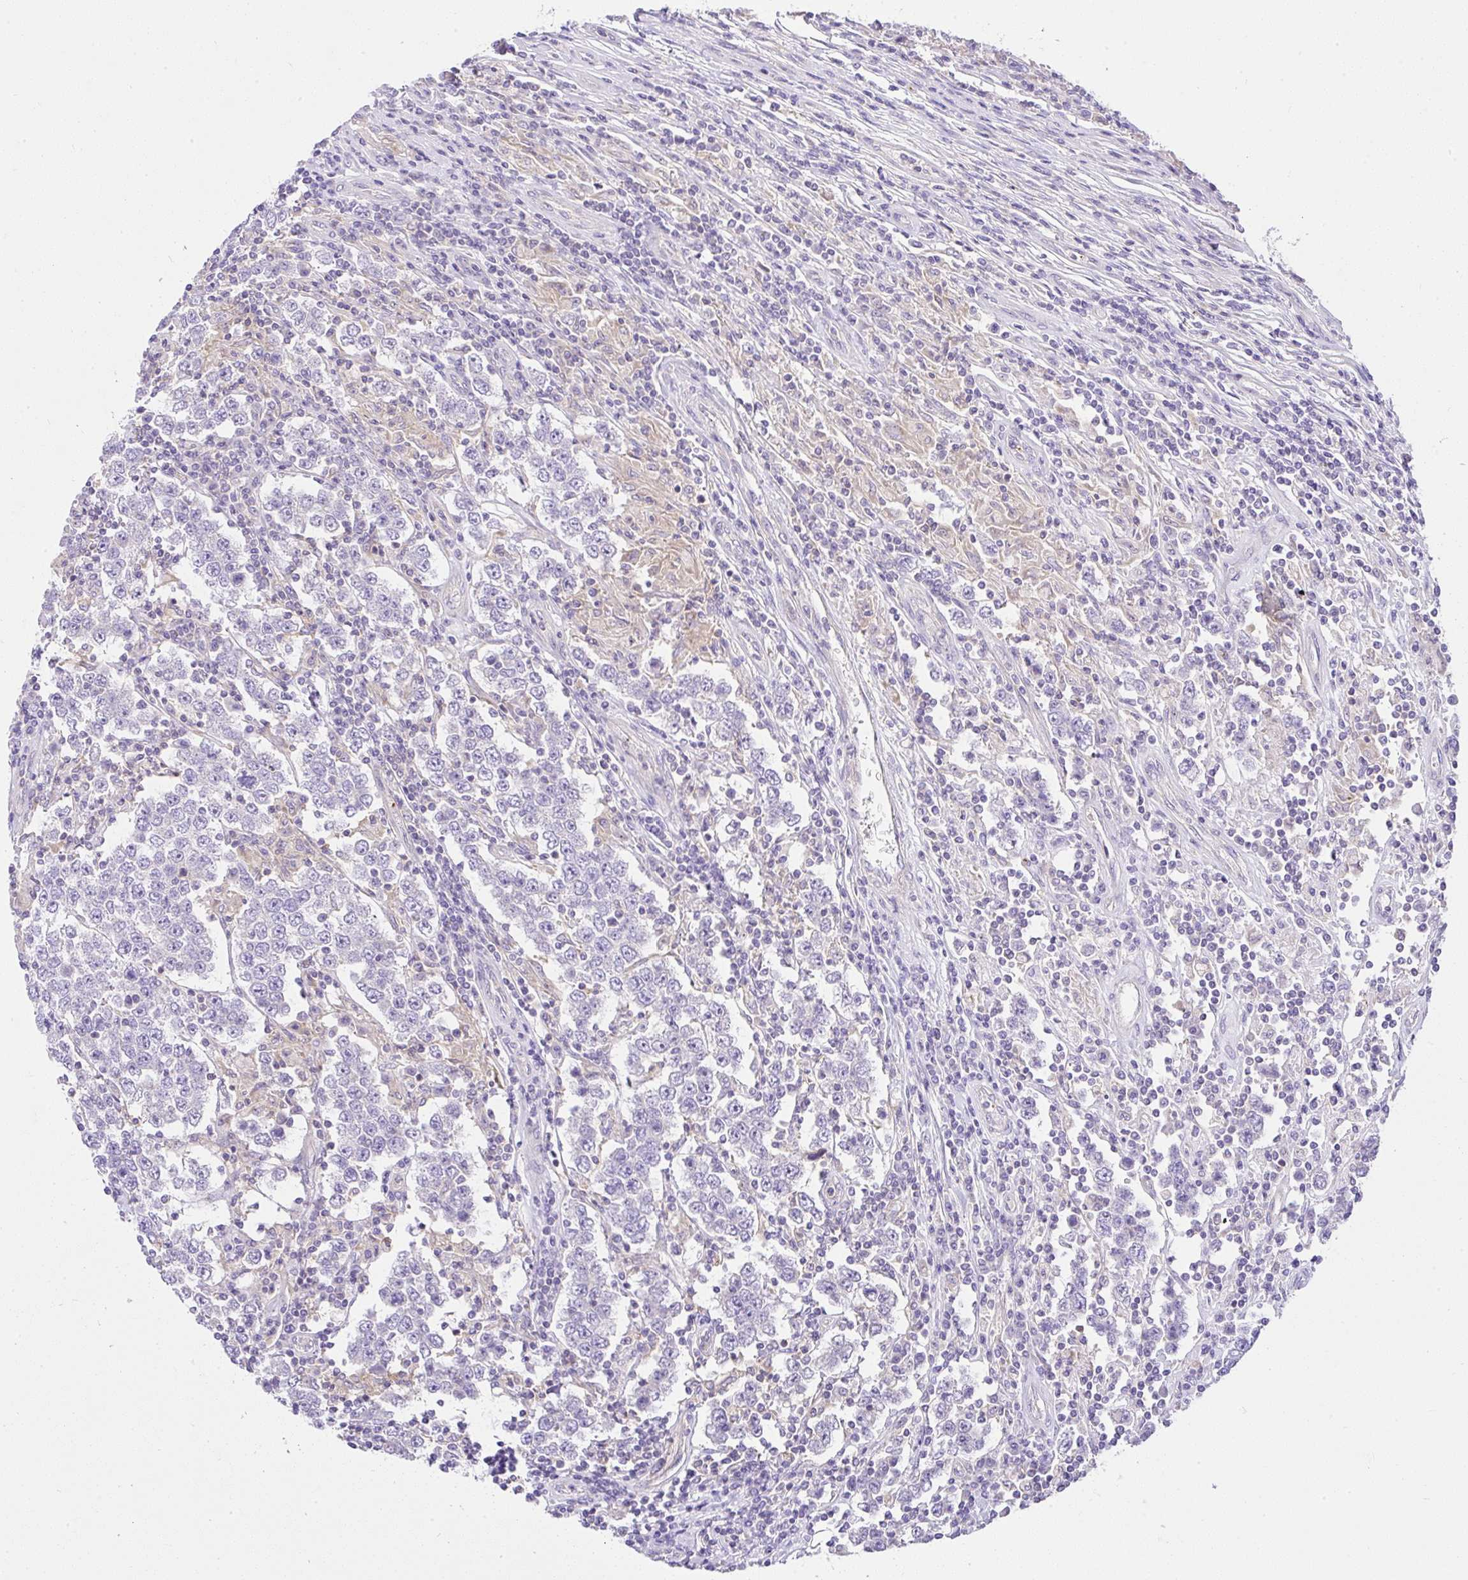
{"staining": {"intensity": "negative", "quantity": "none", "location": "none"}, "tissue": "testis cancer", "cell_type": "Tumor cells", "image_type": "cancer", "snomed": [{"axis": "morphology", "description": "Normal tissue, NOS"}, {"axis": "morphology", "description": "Urothelial carcinoma, High grade"}, {"axis": "morphology", "description": "Seminoma, NOS"}, {"axis": "morphology", "description": "Carcinoma, Embryonal, NOS"}, {"axis": "topography", "description": "Urinary bladder"}, {"axis": "topography", "description": "Testis"}], "caption": "Immunohistochemical staining of human testis cancer demonstrates no significant positivity in tumor cells.", "gene": "CCDC142", "patient": {"sex": "male", "age": 41}}